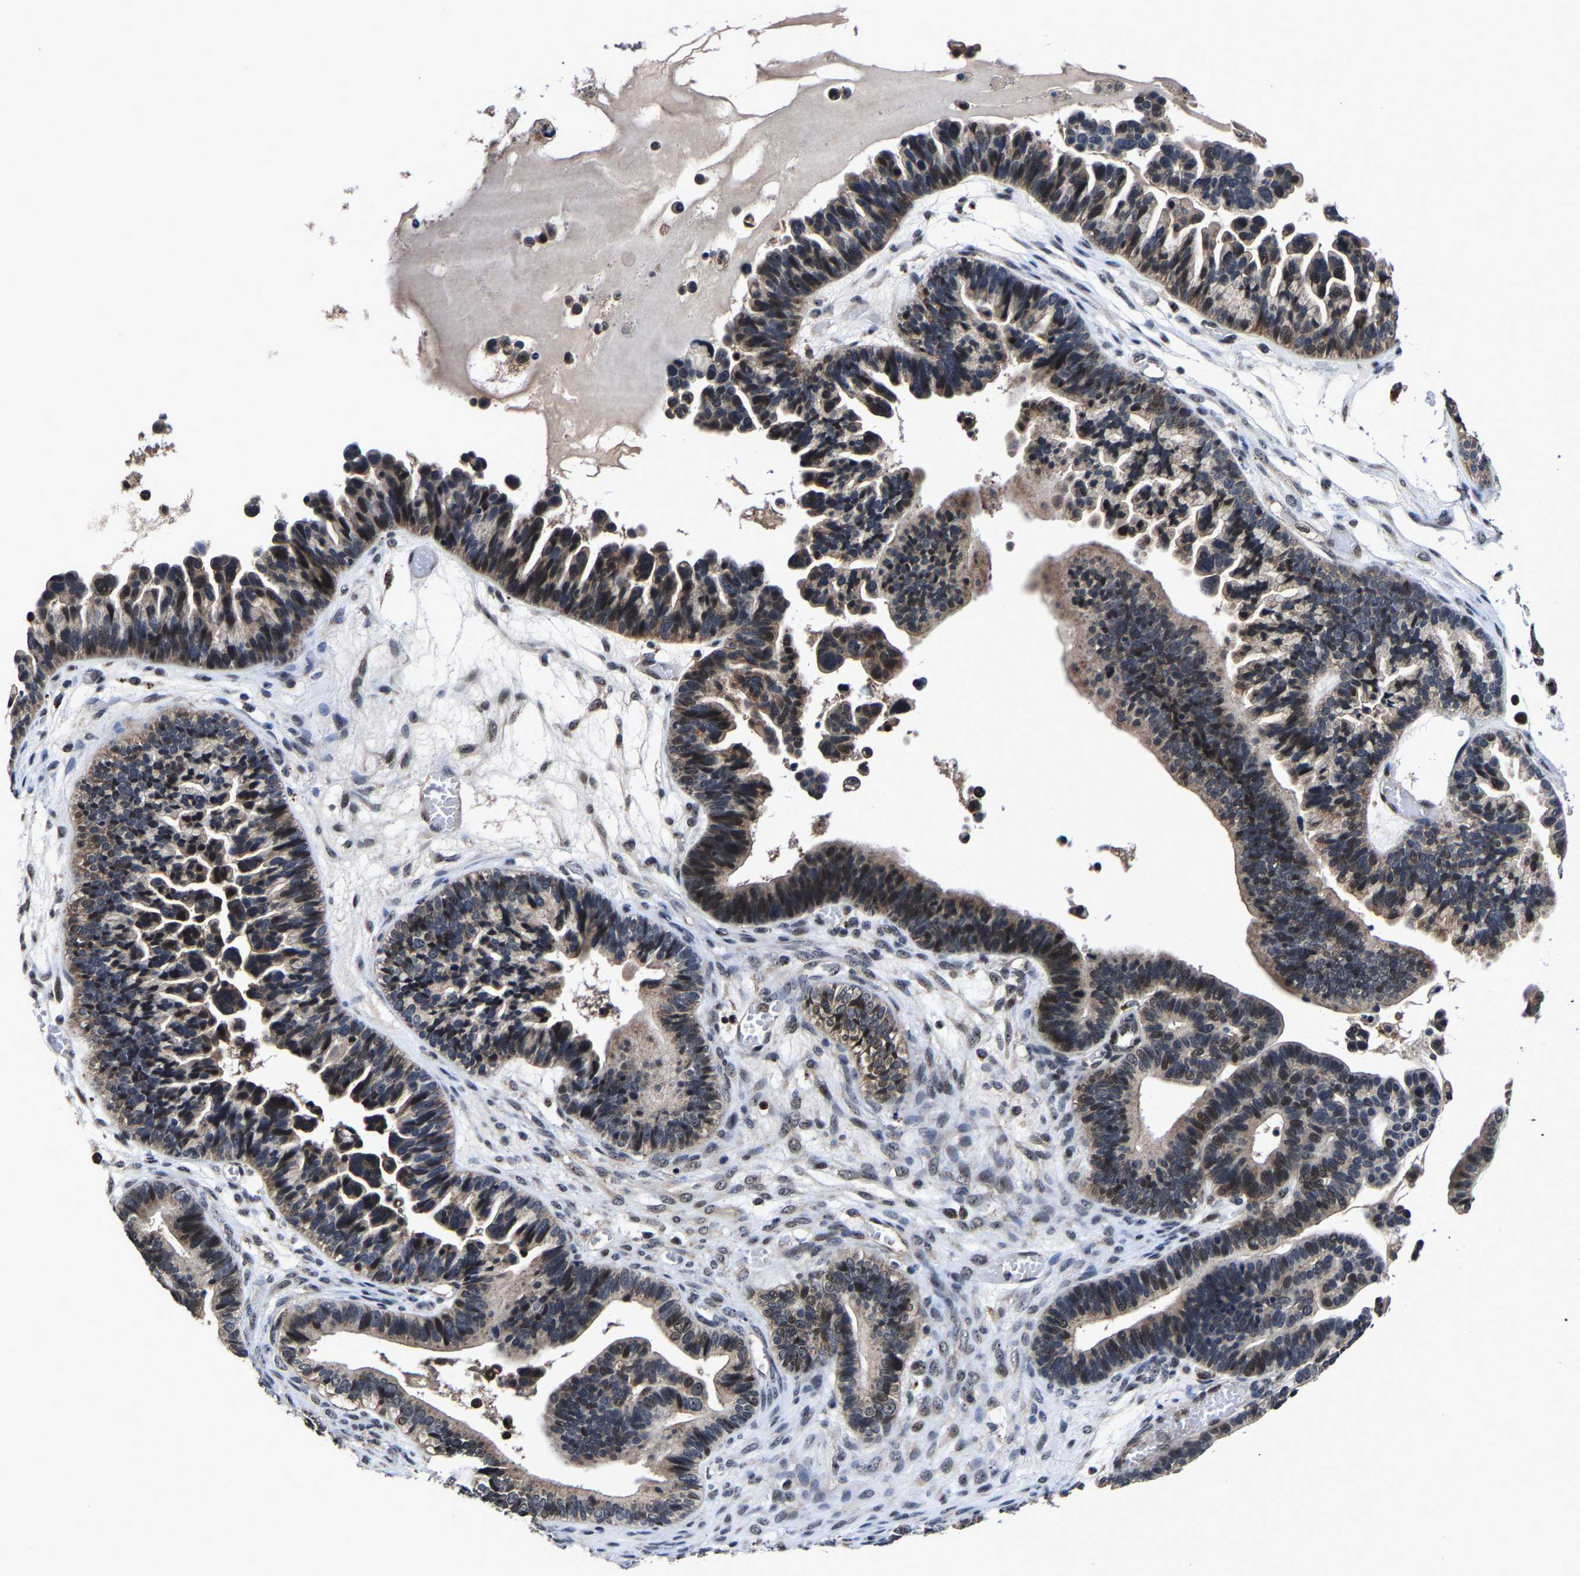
{"staining": {"intensity": "moderate", "quantity": ">75%", "location": "cytoplasmic/membranous"}, "tissue": "ovarian cancer", "cell_type": "Tumor cells", "image_type": "cancer", "snomed": [{"axis": "morphology", "description": "Cystadenocarcinoma, serous, NOS"}, {"axis": "topography", "description": "Ovary"}], "caption": "Moderate cytoplasmic/membranous expression for a protein is seen in about >75% of tumor cells of serous cystadenocarcinoma (ovarian) using immunohistochemistry.", "gene": "ZCCHC7", "patient": {"sex": "female", "age": 56}}